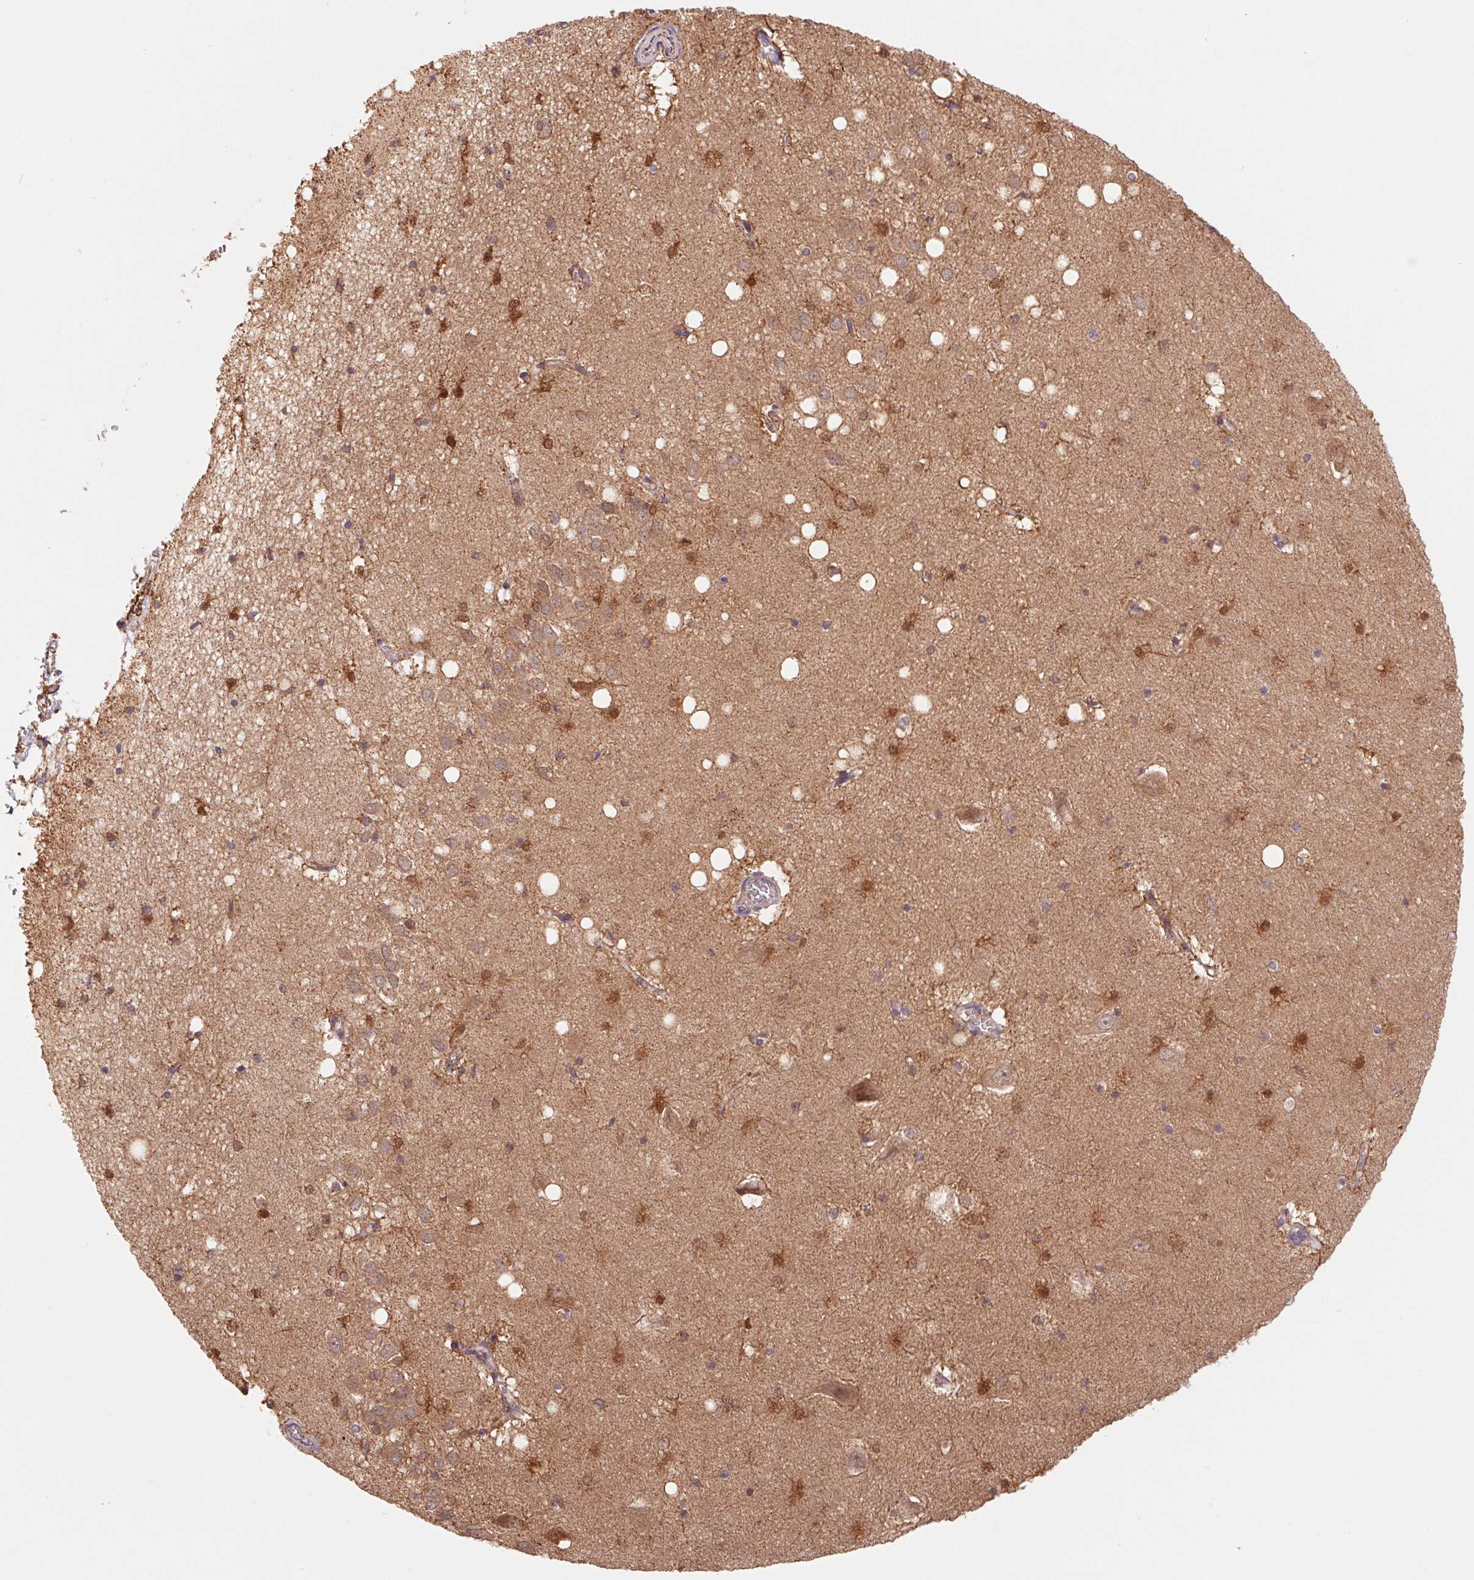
{"staining": {"intensity": "strong", "quantity": "25%-75%", "location": "cytoplasmic/membranous"}, "tissue": "hippocampus", "cell_type": "Glial cells", "image_type": "normal", "snomed": [{"axis": "morphology", "description": "Normal tissue, NOS"}, {"axis": "topography", "description": "Hippocampus"}], "caption": "The histopathology image reveals immunohistochemical staining of unremarkable hippocampus. There is strong cytoplasmic/membranous staining is identified in approximately 25%-75% of glial cells.", "gene": "URM1", "patient": {"sex": "male", "age": 58}}